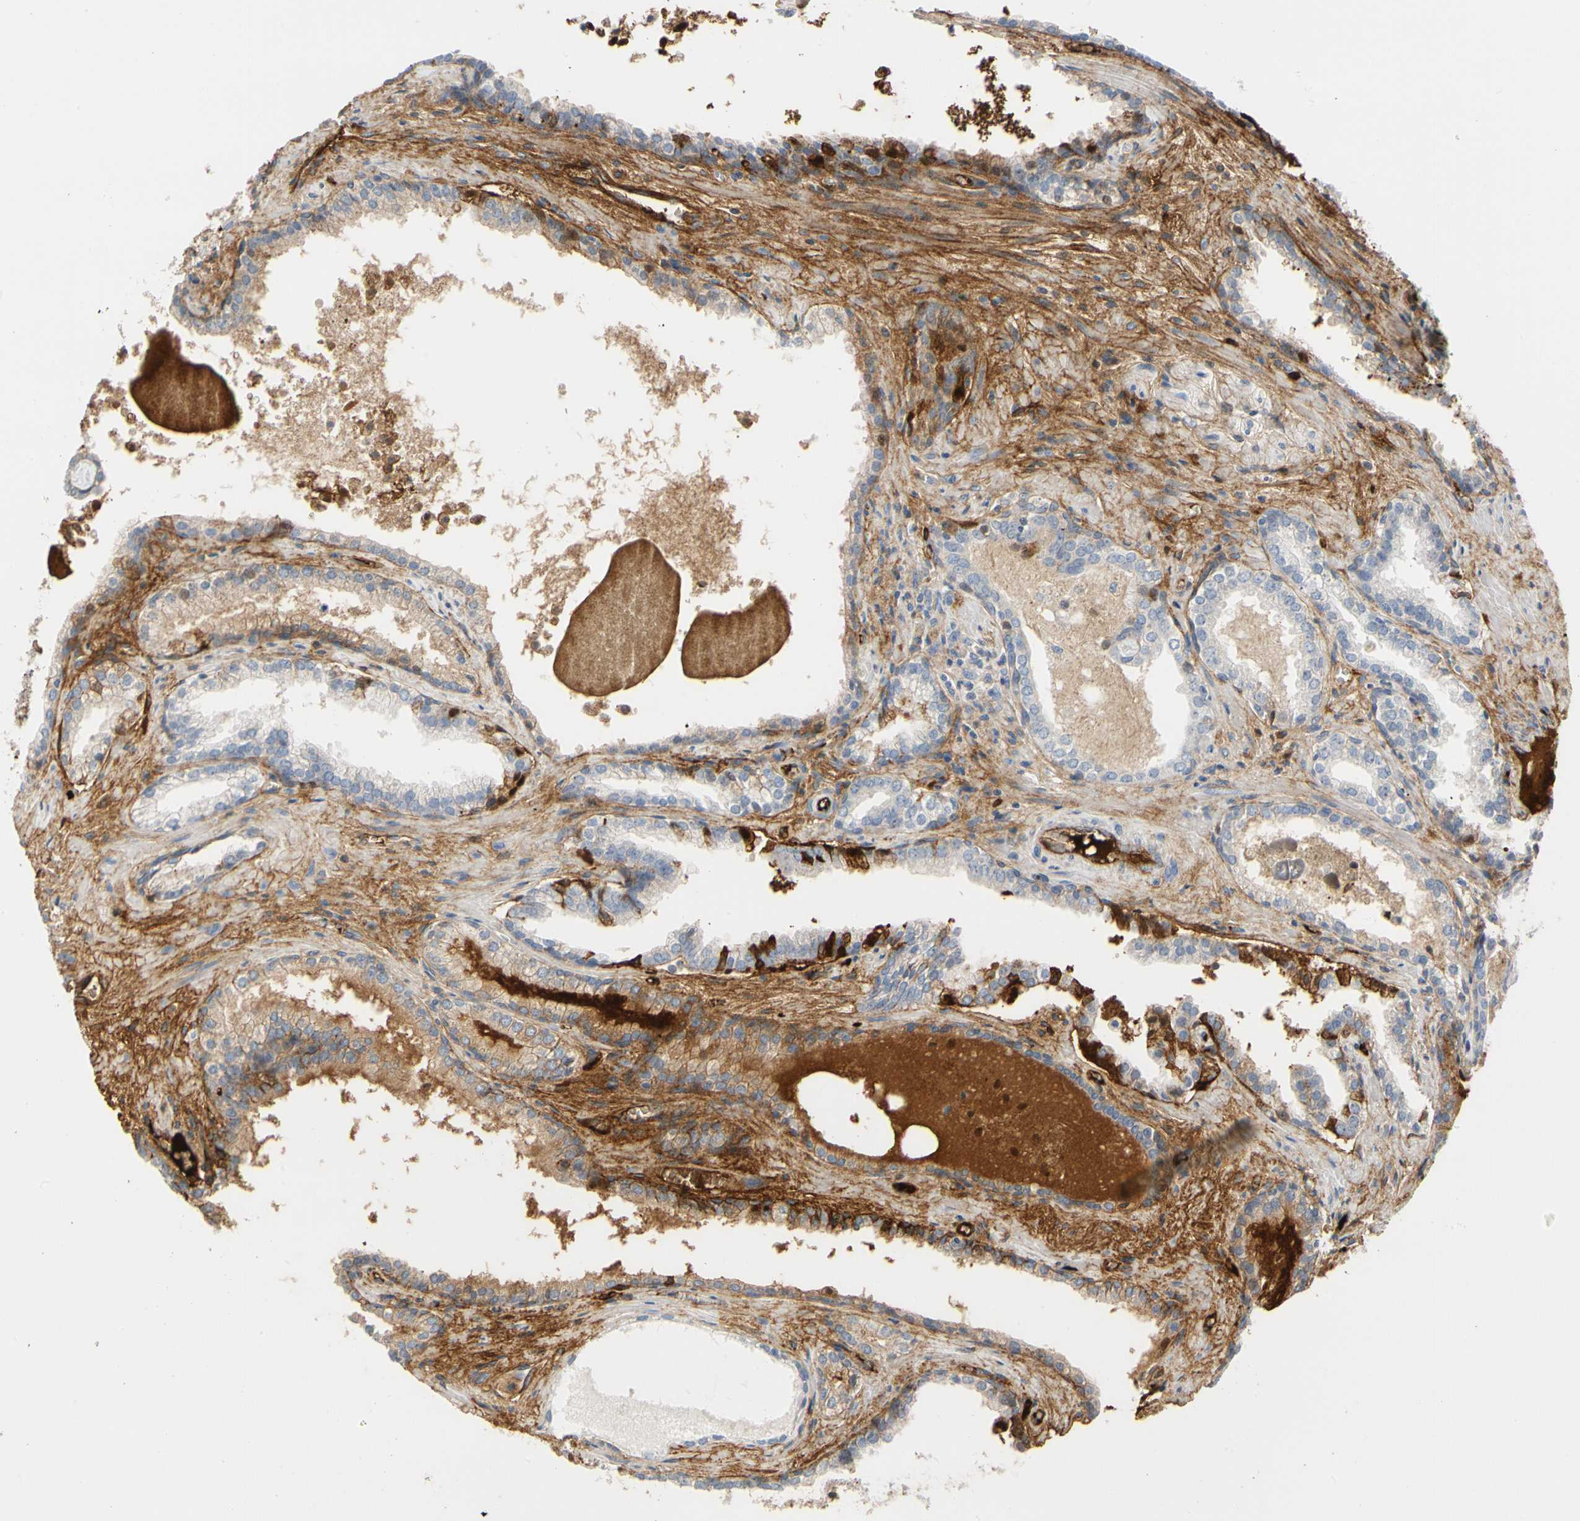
{"staining": {"intensity": "negative", "quantity": "none", "location": "none"}, "tissue": "prostate cancer", "cell_type": "Tumor cells", "image_type": "cancer", "snomed": [{"axis": "morphology", "description": "Adenocarcinoma, Low grade"}, {"axis": "topography", "description": "Prostate"}], "caption": "This is an IHC image of prostate cancer. There is no staining in tumor cells.", "gene": "FGB", "patient": {"sex": "male", "age": 60}}